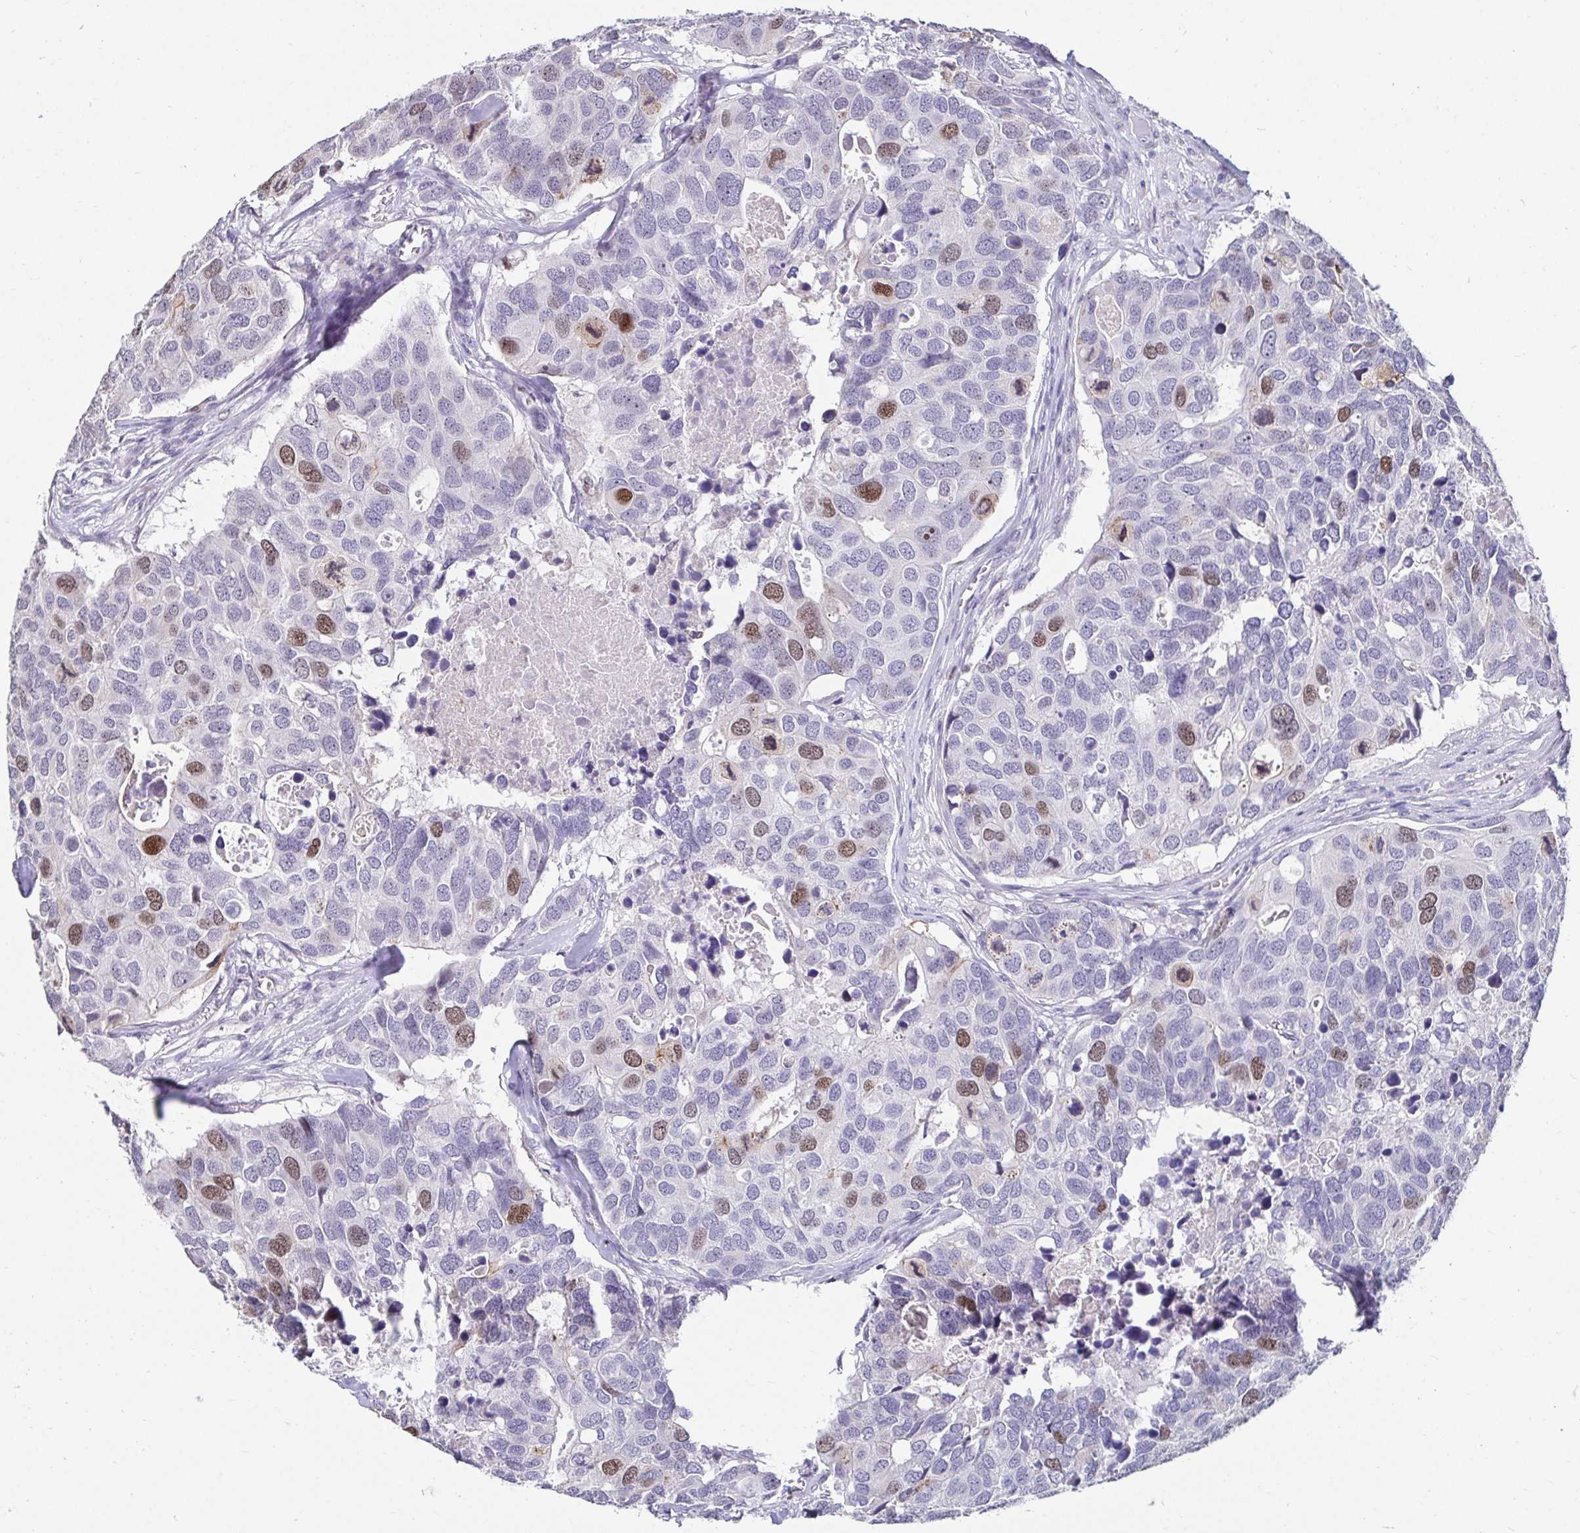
{"staining": {"intensity": "moderate", "quantity": "<25%", "location": "nuclear"}, "tissue": "breast cancer", "cell_type": "Tumor cells", "image_type": "cancer", "snomed": [{"axis": "morphology", "description": "Duct carcinoma"}, {"axis": "topography", "description": "Breast"}], "caption": "Human invasive ductal carcinoma (breast) stained with a brown dye demonstrates moderate nuclear positive staining in about <25% of tumor cells.", "gene": "ANLN", "patient": {"sex": "female", "age": 83}}